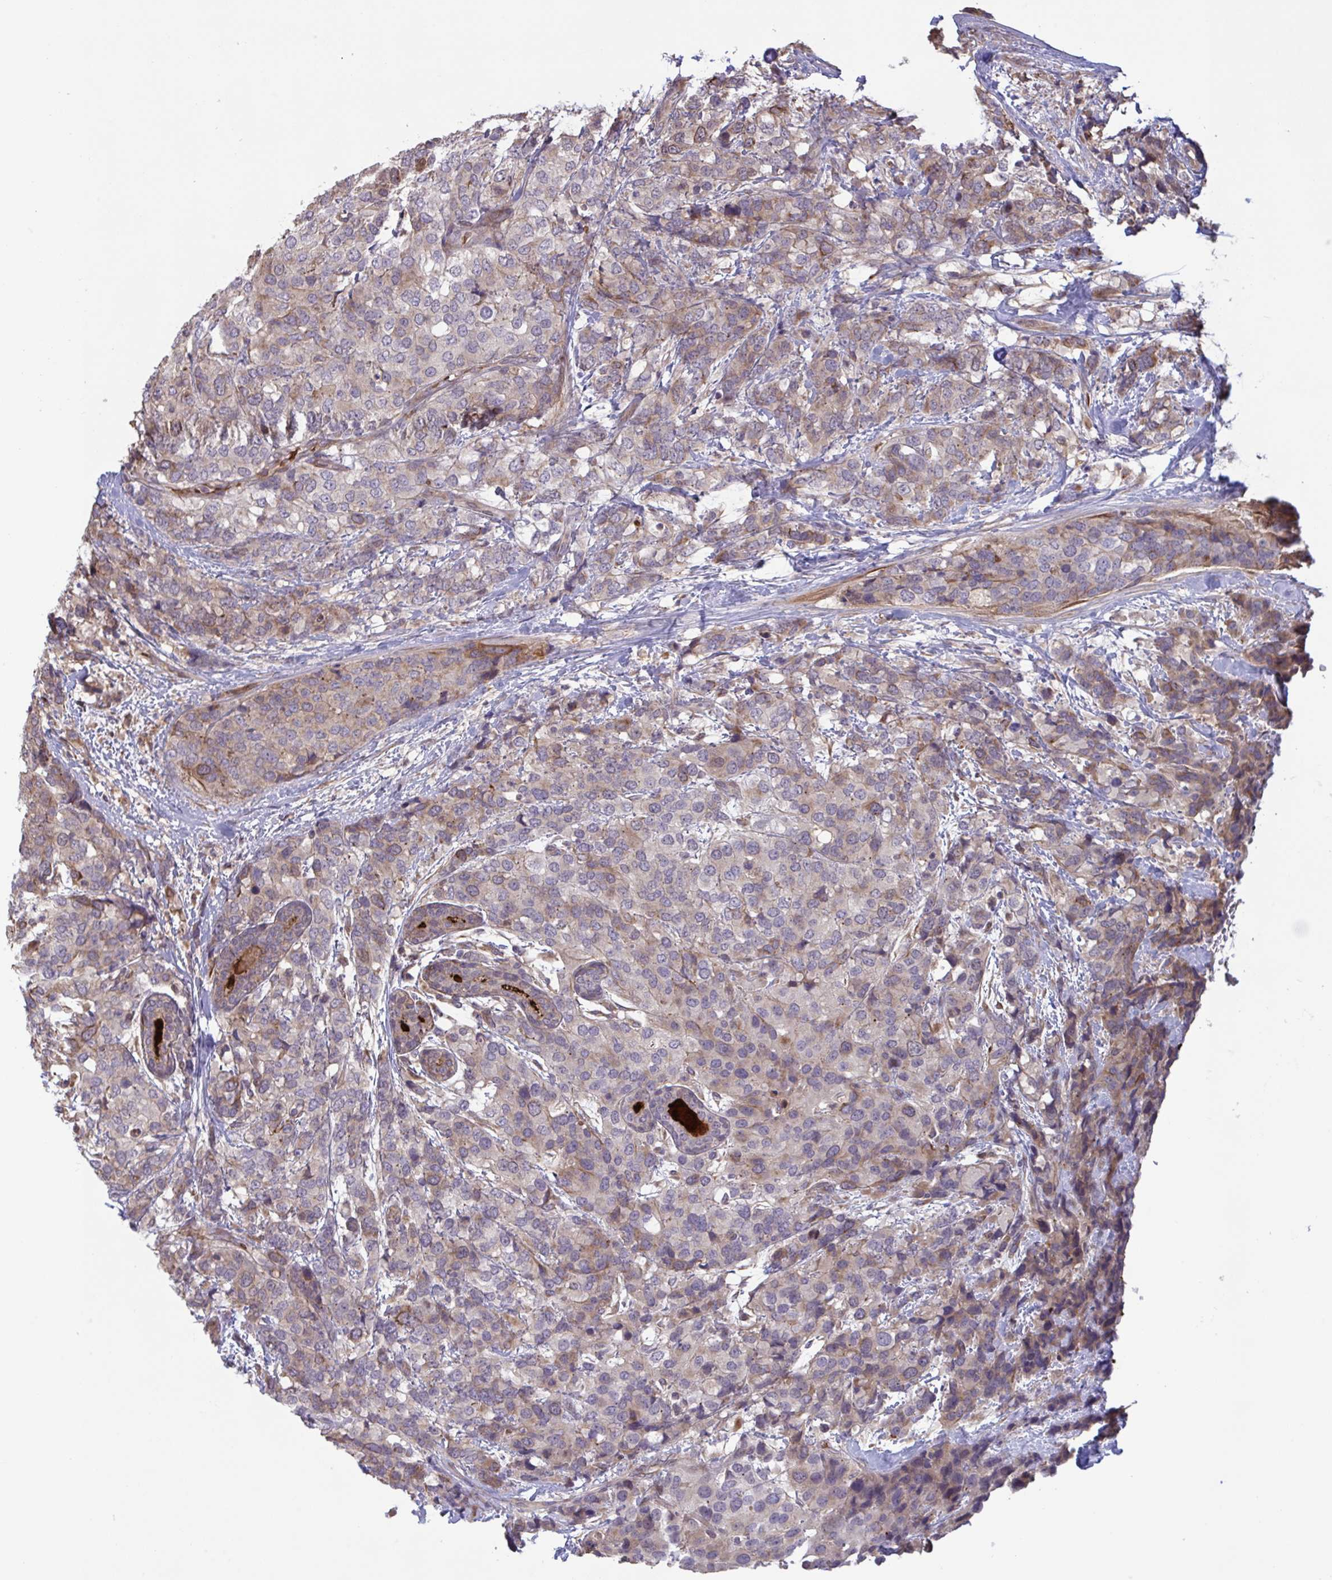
{"staining": {"intensity": "weak", "quantity": "<25%", "location": "cytoplasmic/membranous"}, "tissue": "breast cancer", "cell_type": "Tumor cells", "image_type": "cancer", "snomed": [{"axis": "morphology", "description": "Lobular carcinoma"}, {"axis": "topography", "description": "Breast"}], "caption": "High power microscopy image of an immunohistochemistry (IHC) photomicrograph of breast cancer, revealing no significant staining in tumor cells.", "gene": "IL1R1", "patient": {"sex": "female", "age": 59}}